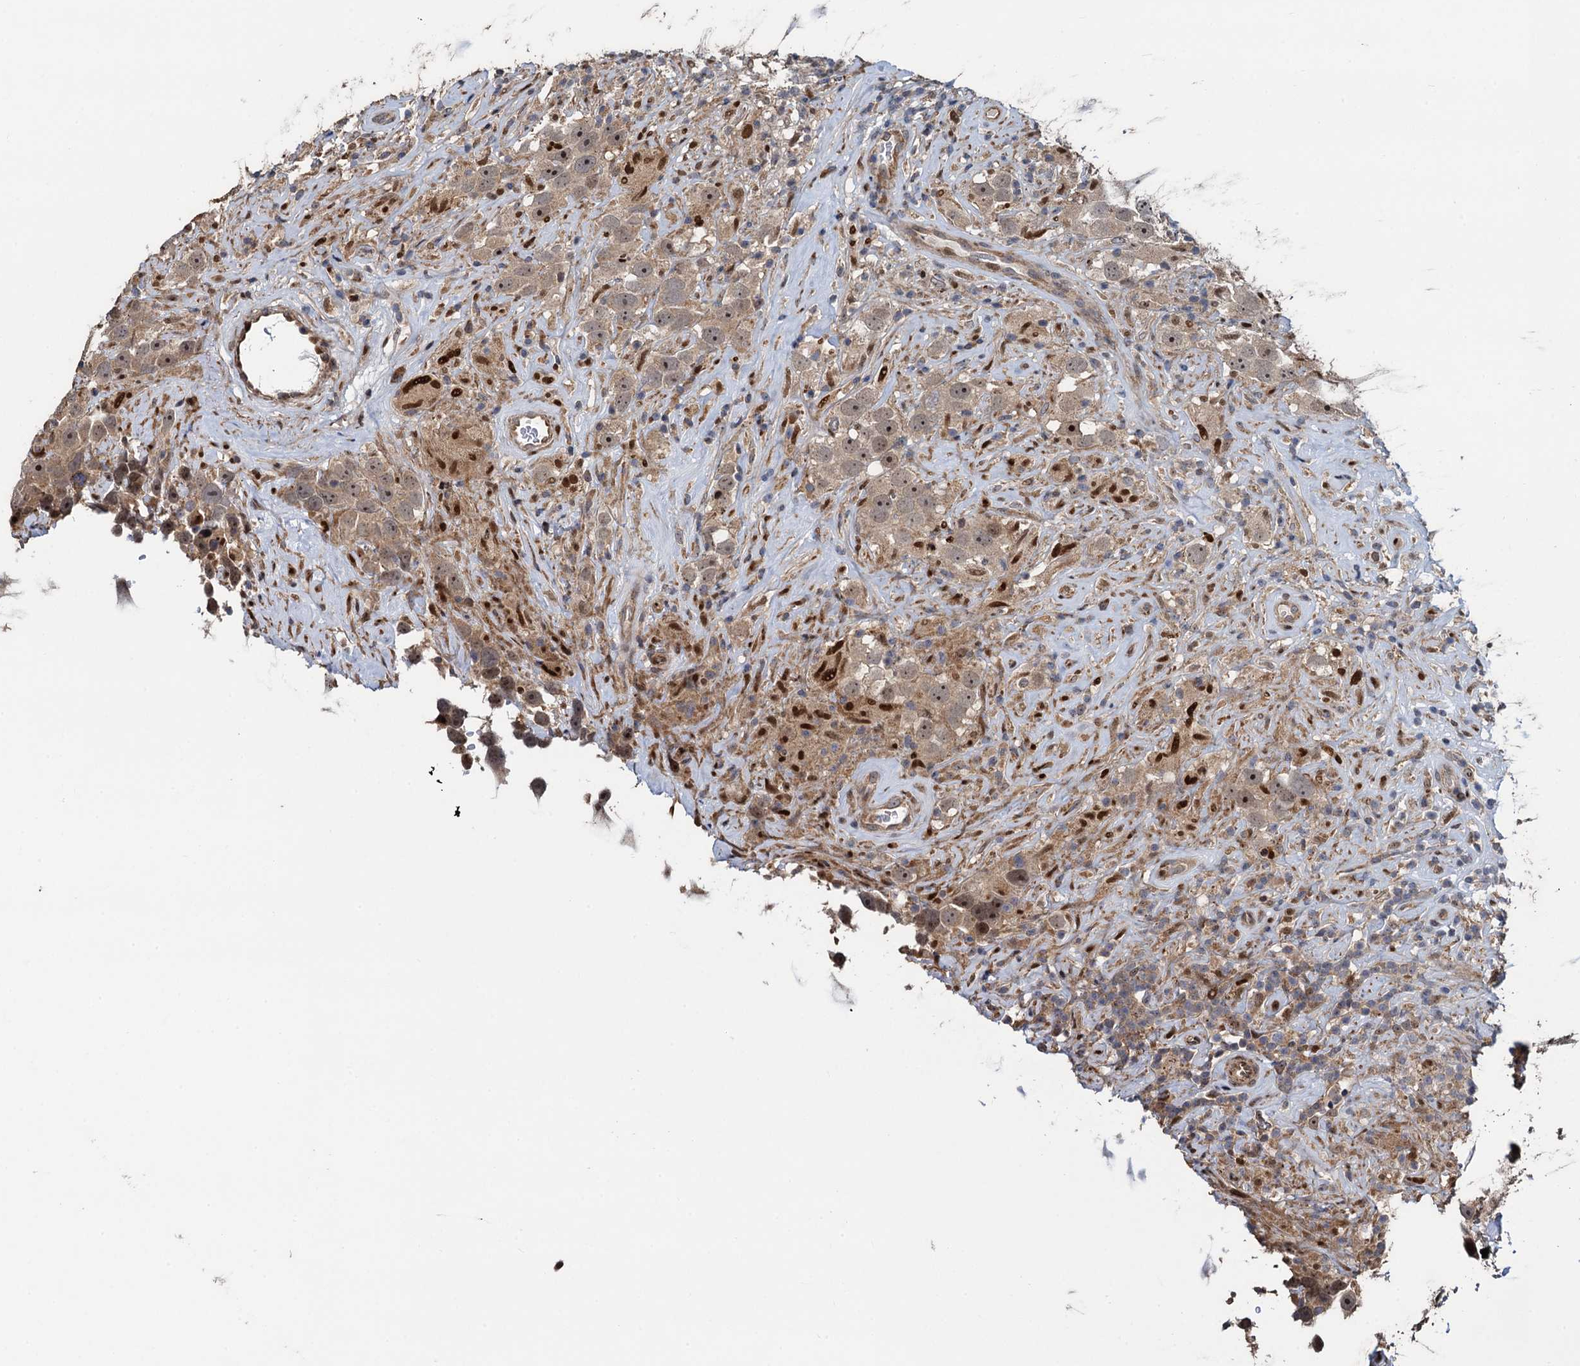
{"staining": {"intensity": "weak", "quantity": ">75%", "location": "cytoplasmic/membranous"}, "tissue": "testis cancer", "cell_type": "Tumor cells", "image_type": "cancer", "snomed": [{"axis": "morphology", "description": "Seminoma, NOS"}, {"axis": "topography", "description": "Testis"}], "caption": "Protein analysis of testis seminoma tissue shows weak cytoplasmic/membranous staining in about >75% of tumor cells.", "gene": "ATOSA", "patient": {"sex": "male", "age": 49}}